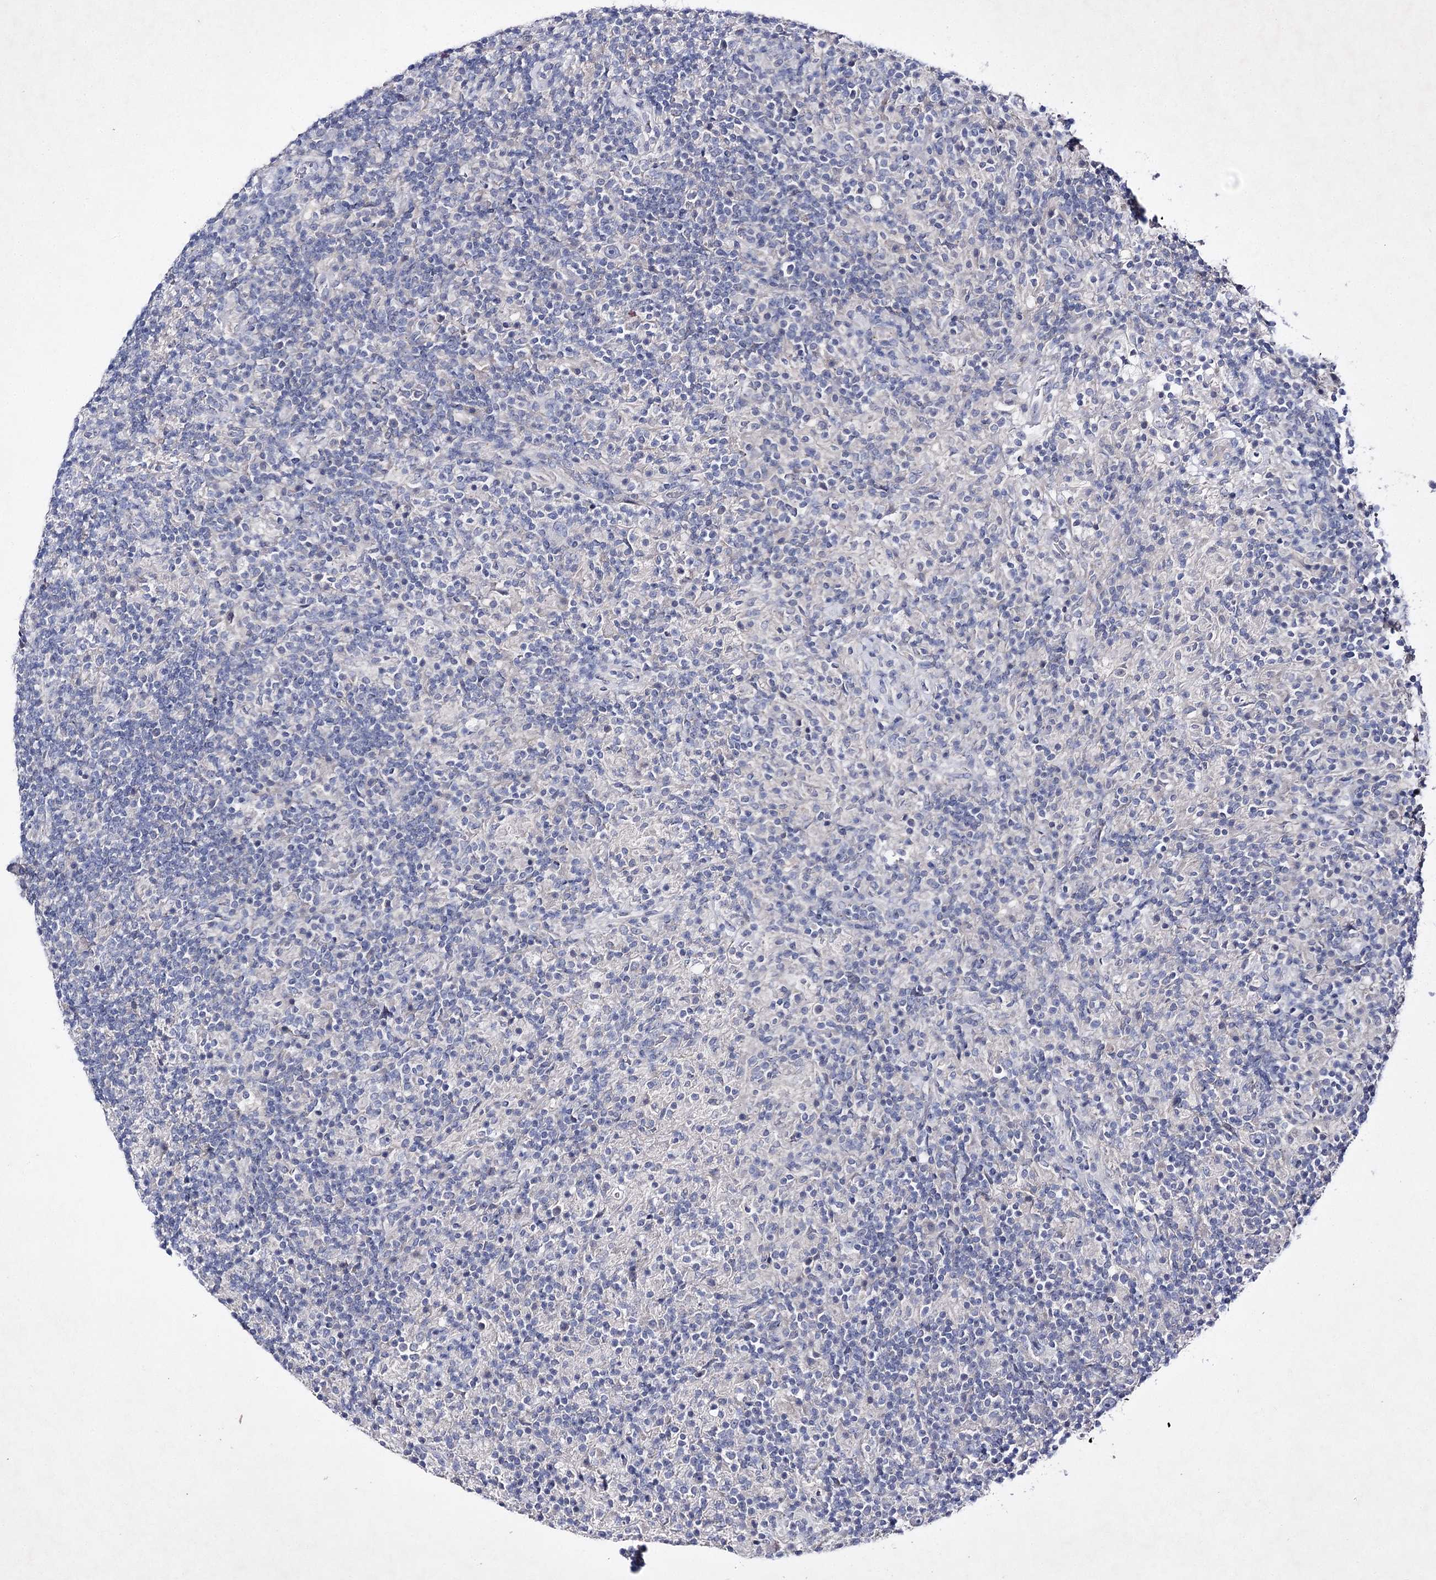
{"staining": {"intensity": "negative", "quantity": "none", "location": "none"}, "tissue": "lymphoma", "cell_type": "Tumor cells", "image_type": "cancer", "snomed": [{"axis": "morphology", "description": "Hodgkin's disease, NOS"}, {"axis": "topography", "description": "Lymph node"}], "caption": "The image displays no staining of tumor cells in Hodgkin's disease. (DAB IHC with hematoxylin counter stain).", "gene": "COX15", "patient": {"sex": "male", "age": 70}}